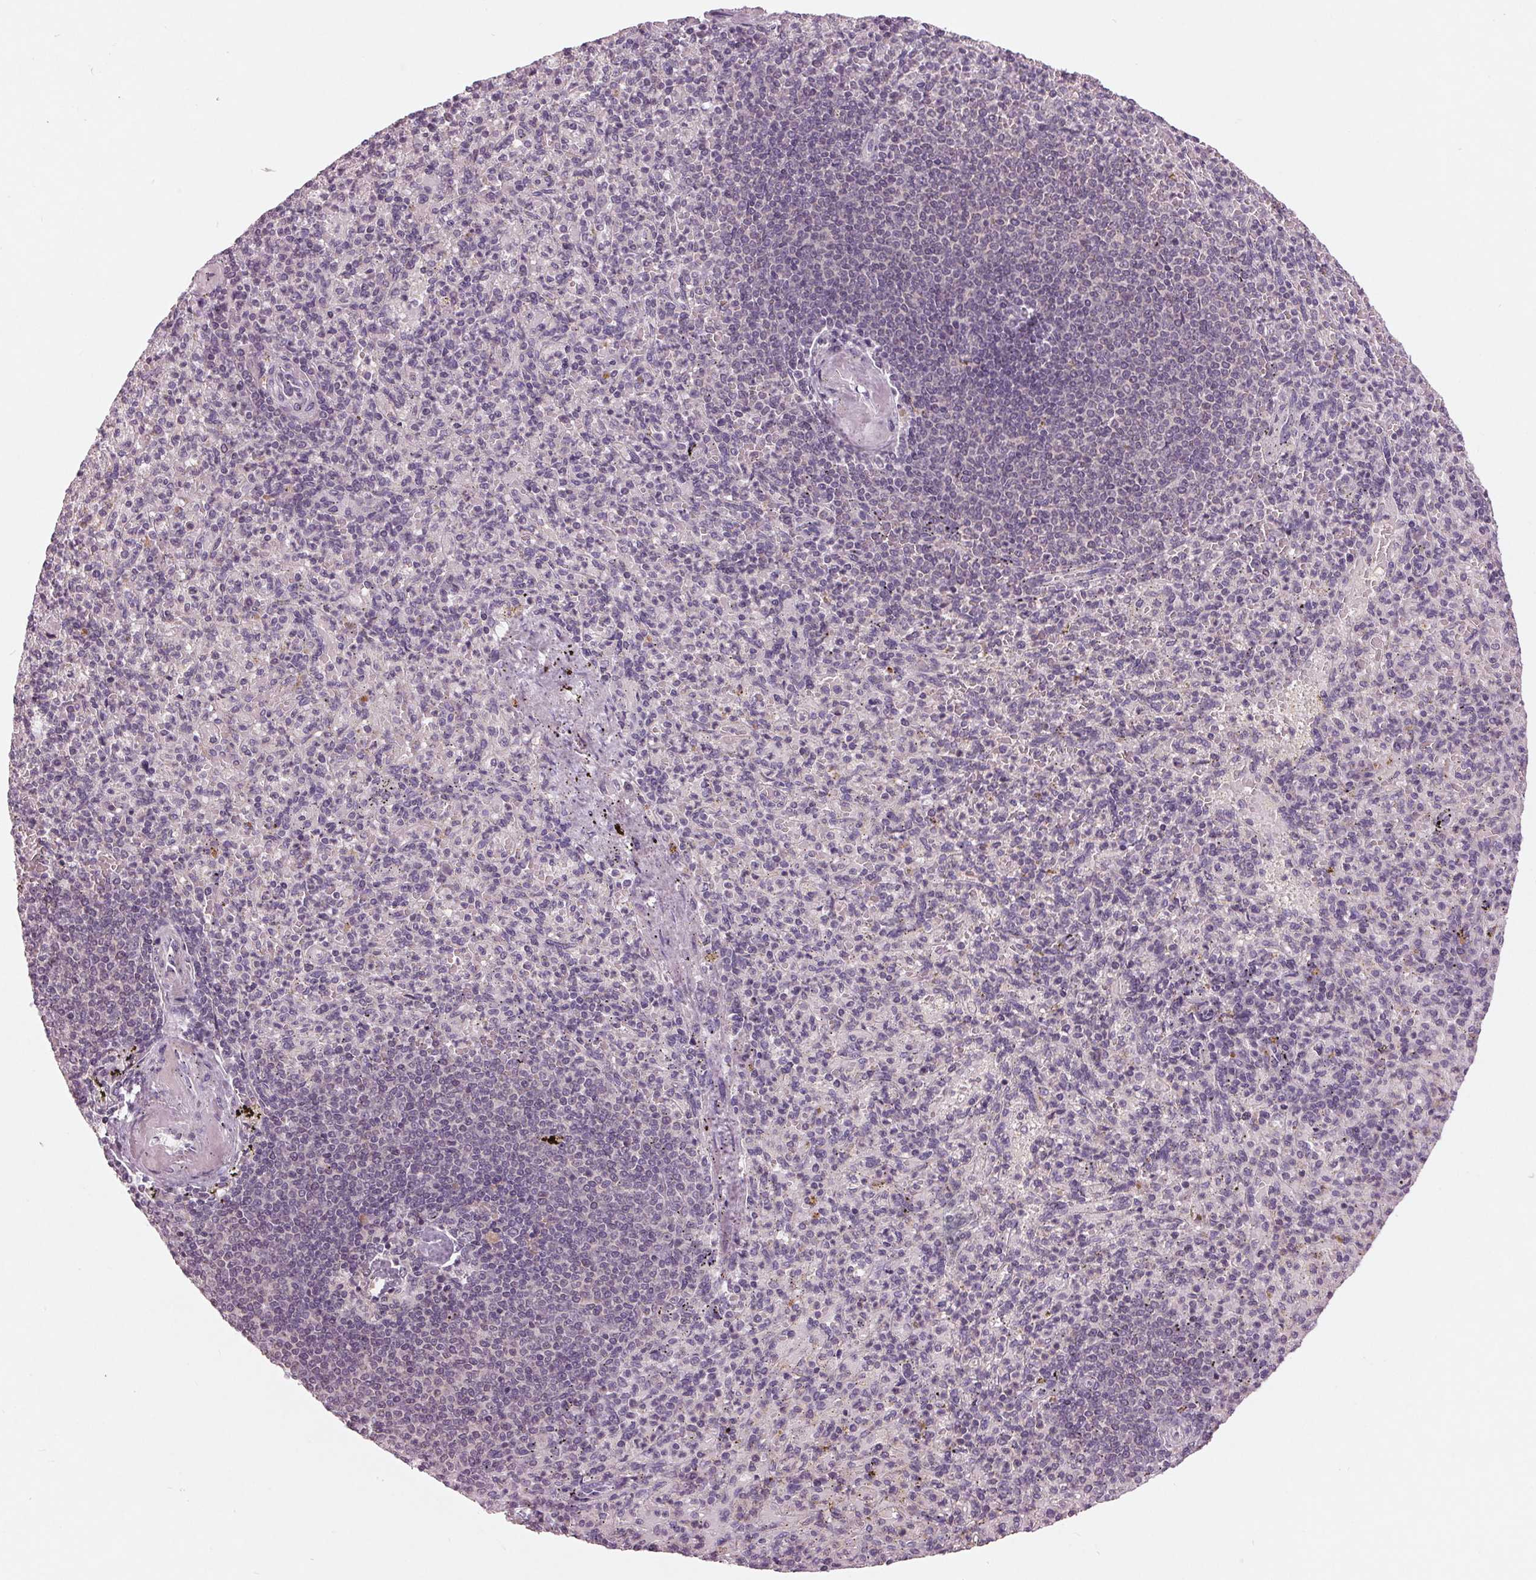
{"staining": {"intensity": "negative", "quantity": "none", "location": "none"}, "tissue": "spleen", "cell_type": "Cells in red pulp", "image_type": "normal", "snomed": [{"axis": "morphology", "description": "Normal tissue, NOS"}, {"axis": "topography", "description": "Spleen"}], "caption": "Cells in red pulp show no significant expression in benign spleen. (DAB (3,3'-diaminobenzidine) IHC visualized using brightfield microscopy, high magnification).", "gene": "ZNF605", "patient": {"sex": "female", "age": 74}}